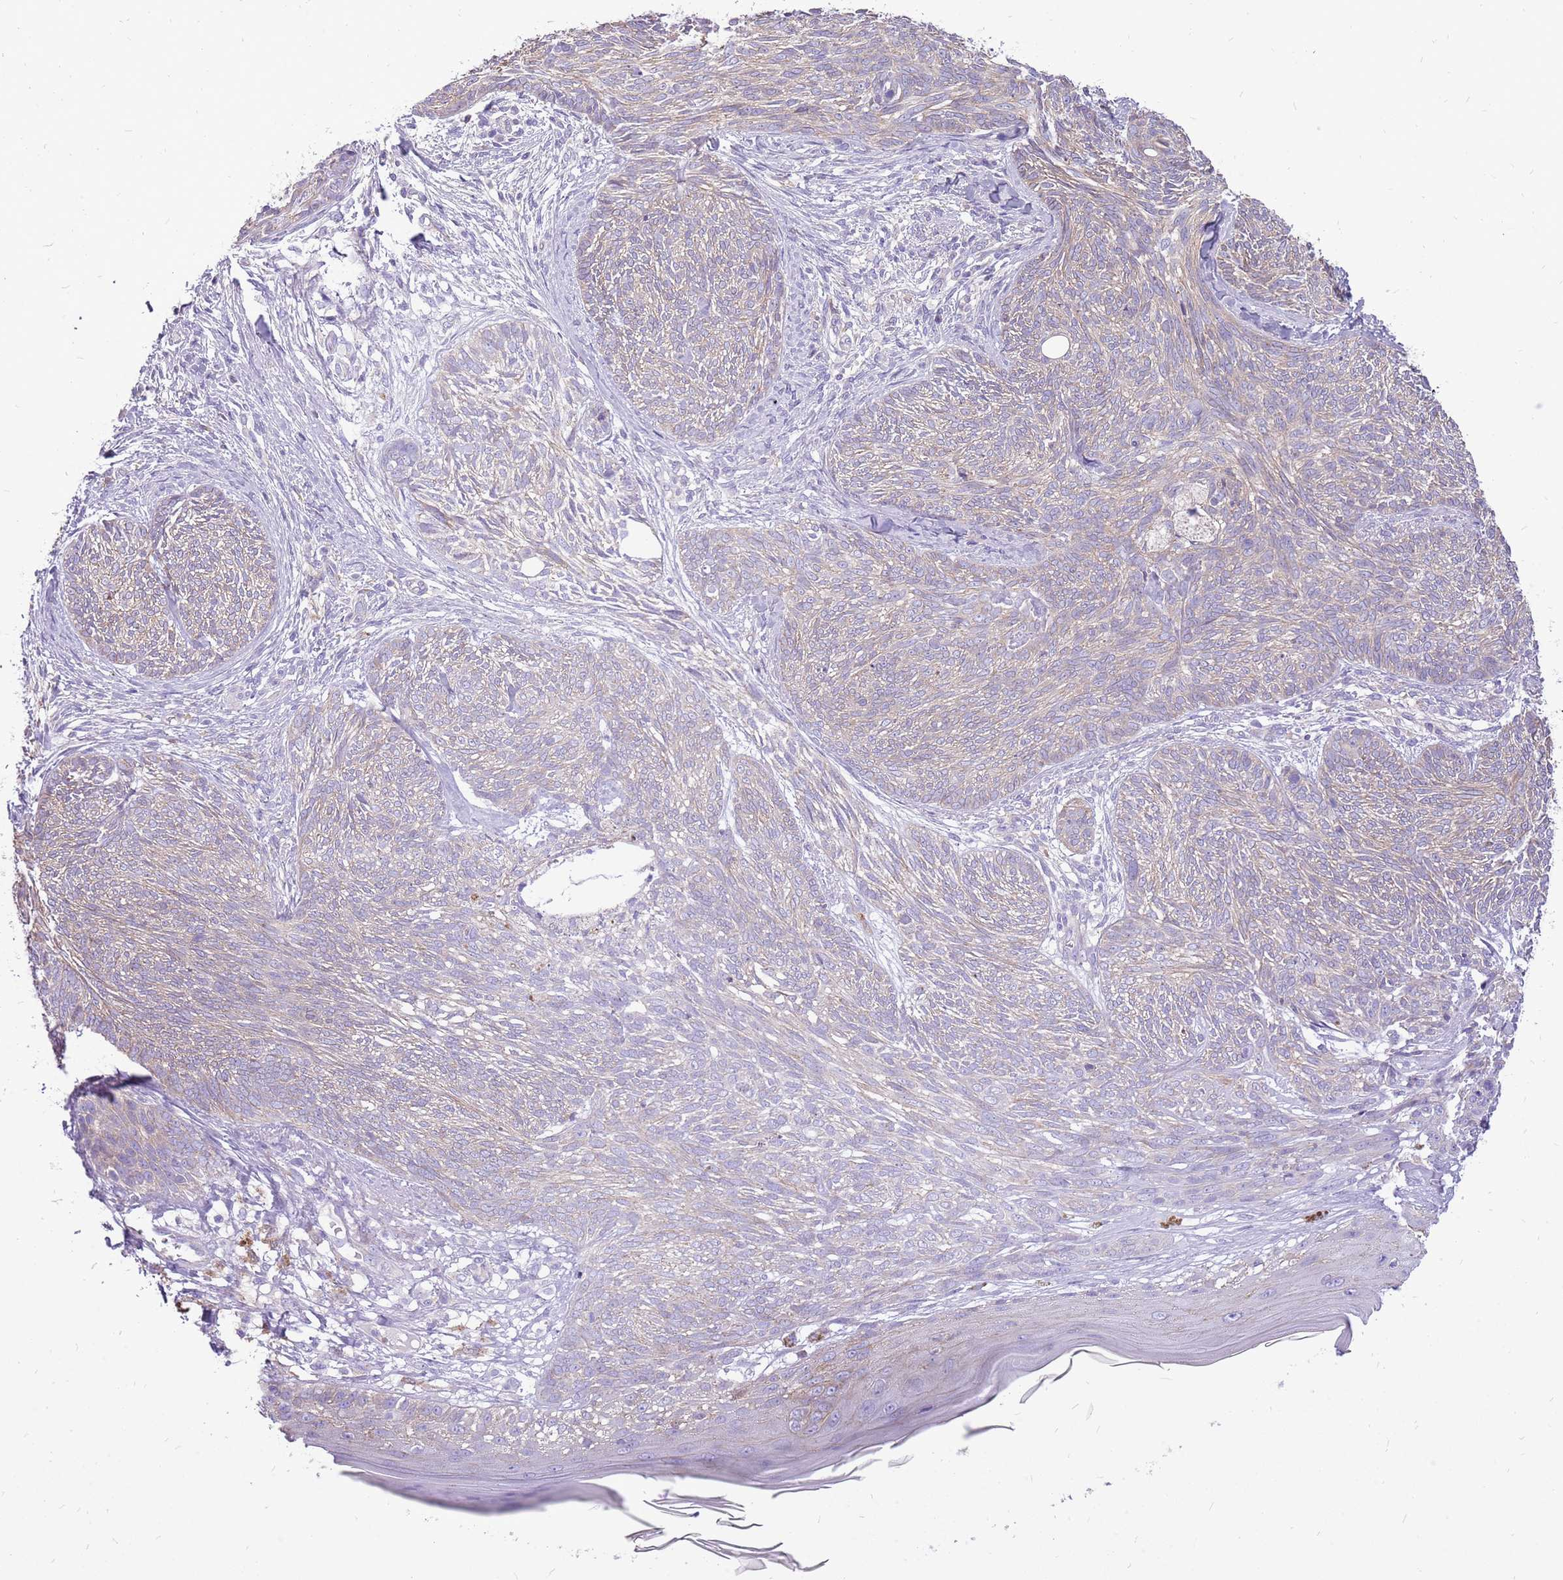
{"staining": {"intensity": "weak", "quantity": "<25%", "location": "cytoplasmic/membranous"}, "tissue": "skin cancer", "cell_type": "Tumor cells", "image_type": "cancer", "snomed": [{"axis": "morphology", "description": "Basal cell carcinoma"}, {"axis": "topography", "description": "Skin"}], "caption": "Human skin basal cell carcinoma stained for a protein using IHC demonstrates no staining in tumor cells.", "gene": "WDR90", "patient": {"sex": "male", "age": 73}}